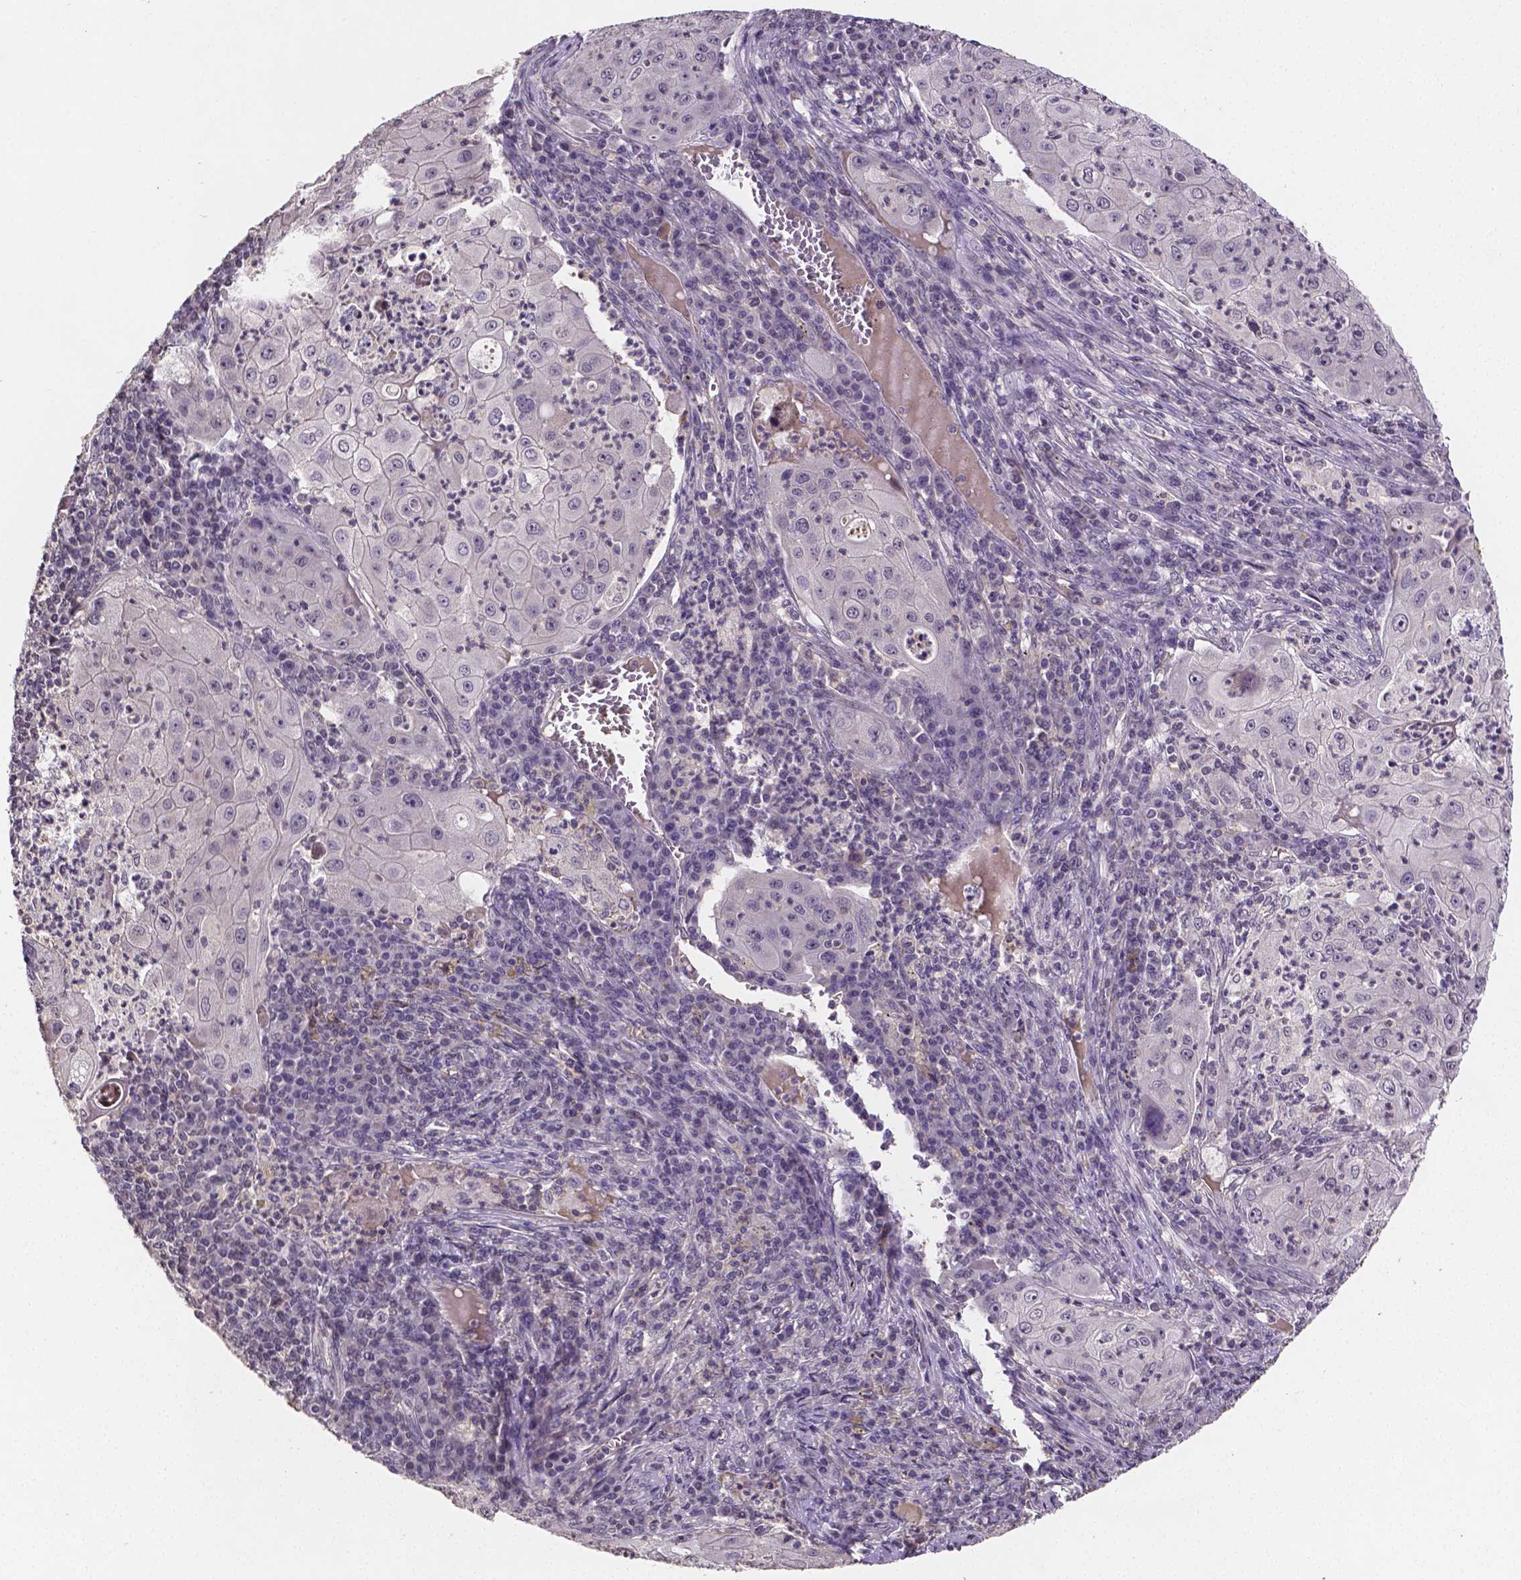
{"staining": {"intensity": "negative", "quantity": "none", "location": "none"}, "tissue": "lung cancer", "cell_type": "Tumor cells", "image_type": "cancer", "snomed": [{"axis": "morphology", "description": "Squamous cell carcinoma, NOS"}, {"axis": "topography", "description": "Lung"}], "caption": "IHC image of squamous cell carcinoma (lung) stained for a protein (brown), which exhibits no expression in tumor cells. The staining was performed using DAB to visualize the protein expression in brown, while the nuclei were stained in blue with hematoxylin (Magnification: 20x).", "gene": "NRGN", "patient": {"sex": "female", "age": 59}}